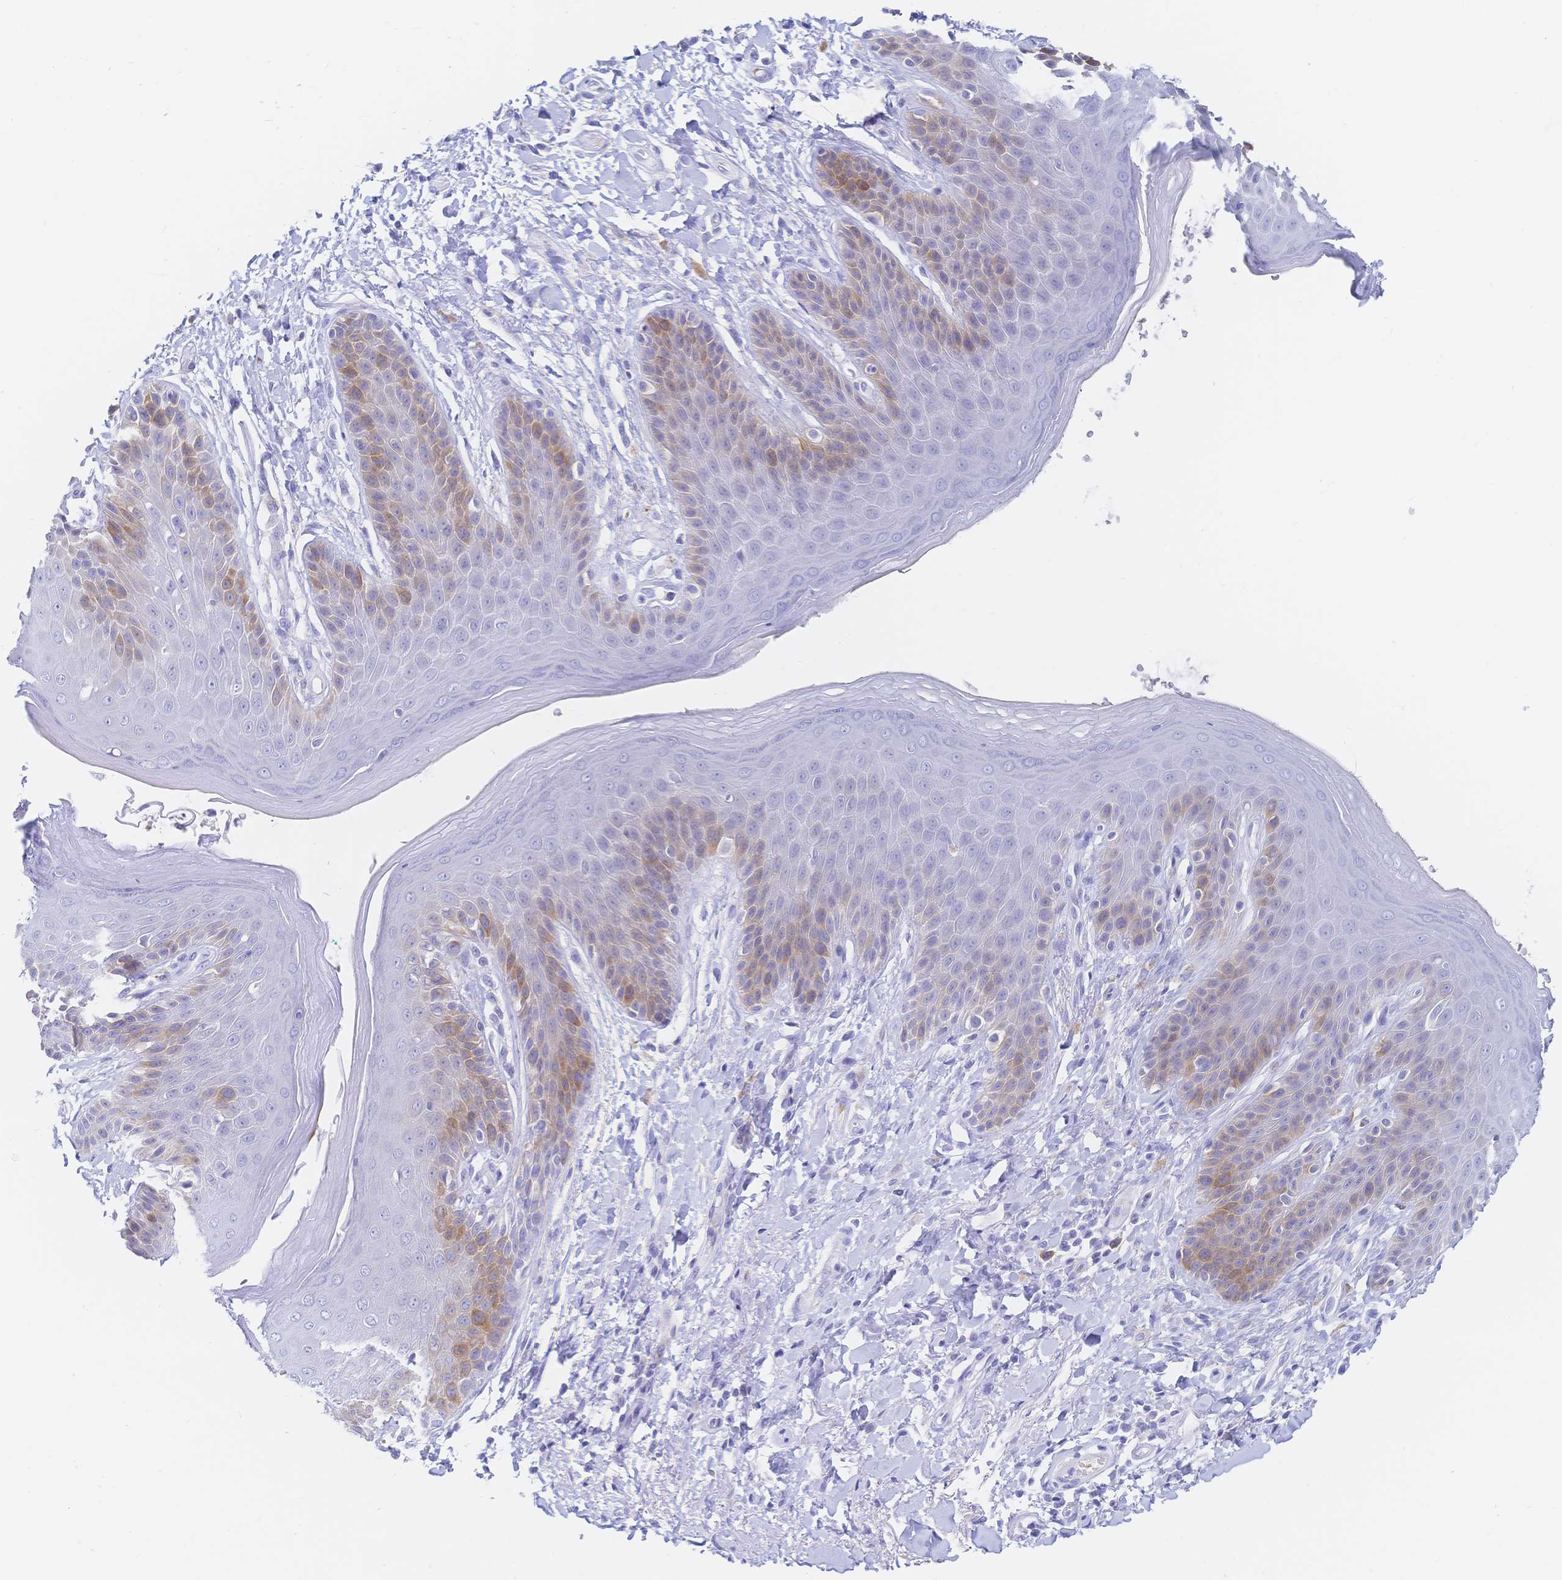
{"staining": {"intensity": "moderate", "quantity": "<25%", "location": "cytoplasmic/membranous"}, "tissue": "skin", "cell_type": "Epidermal cells", "image_type": "normal", "snomed": [{"axis": "morphology", "description": "Normal tissue, NOS"}, {"axis": "topography", "description": "Anal"}, {"axis": "topography", "description": "Peripheral nerve tissue"}], "caption": "Immunohistochemistry photomicrograph of normal skin stained for a protein (brown), which demonstrates low levels of moderate cytoplasmic/membranous expression in about <25% of epidermal cells.", "gene": "RRM1", "patient": {"sex": "male", "age": 51}}